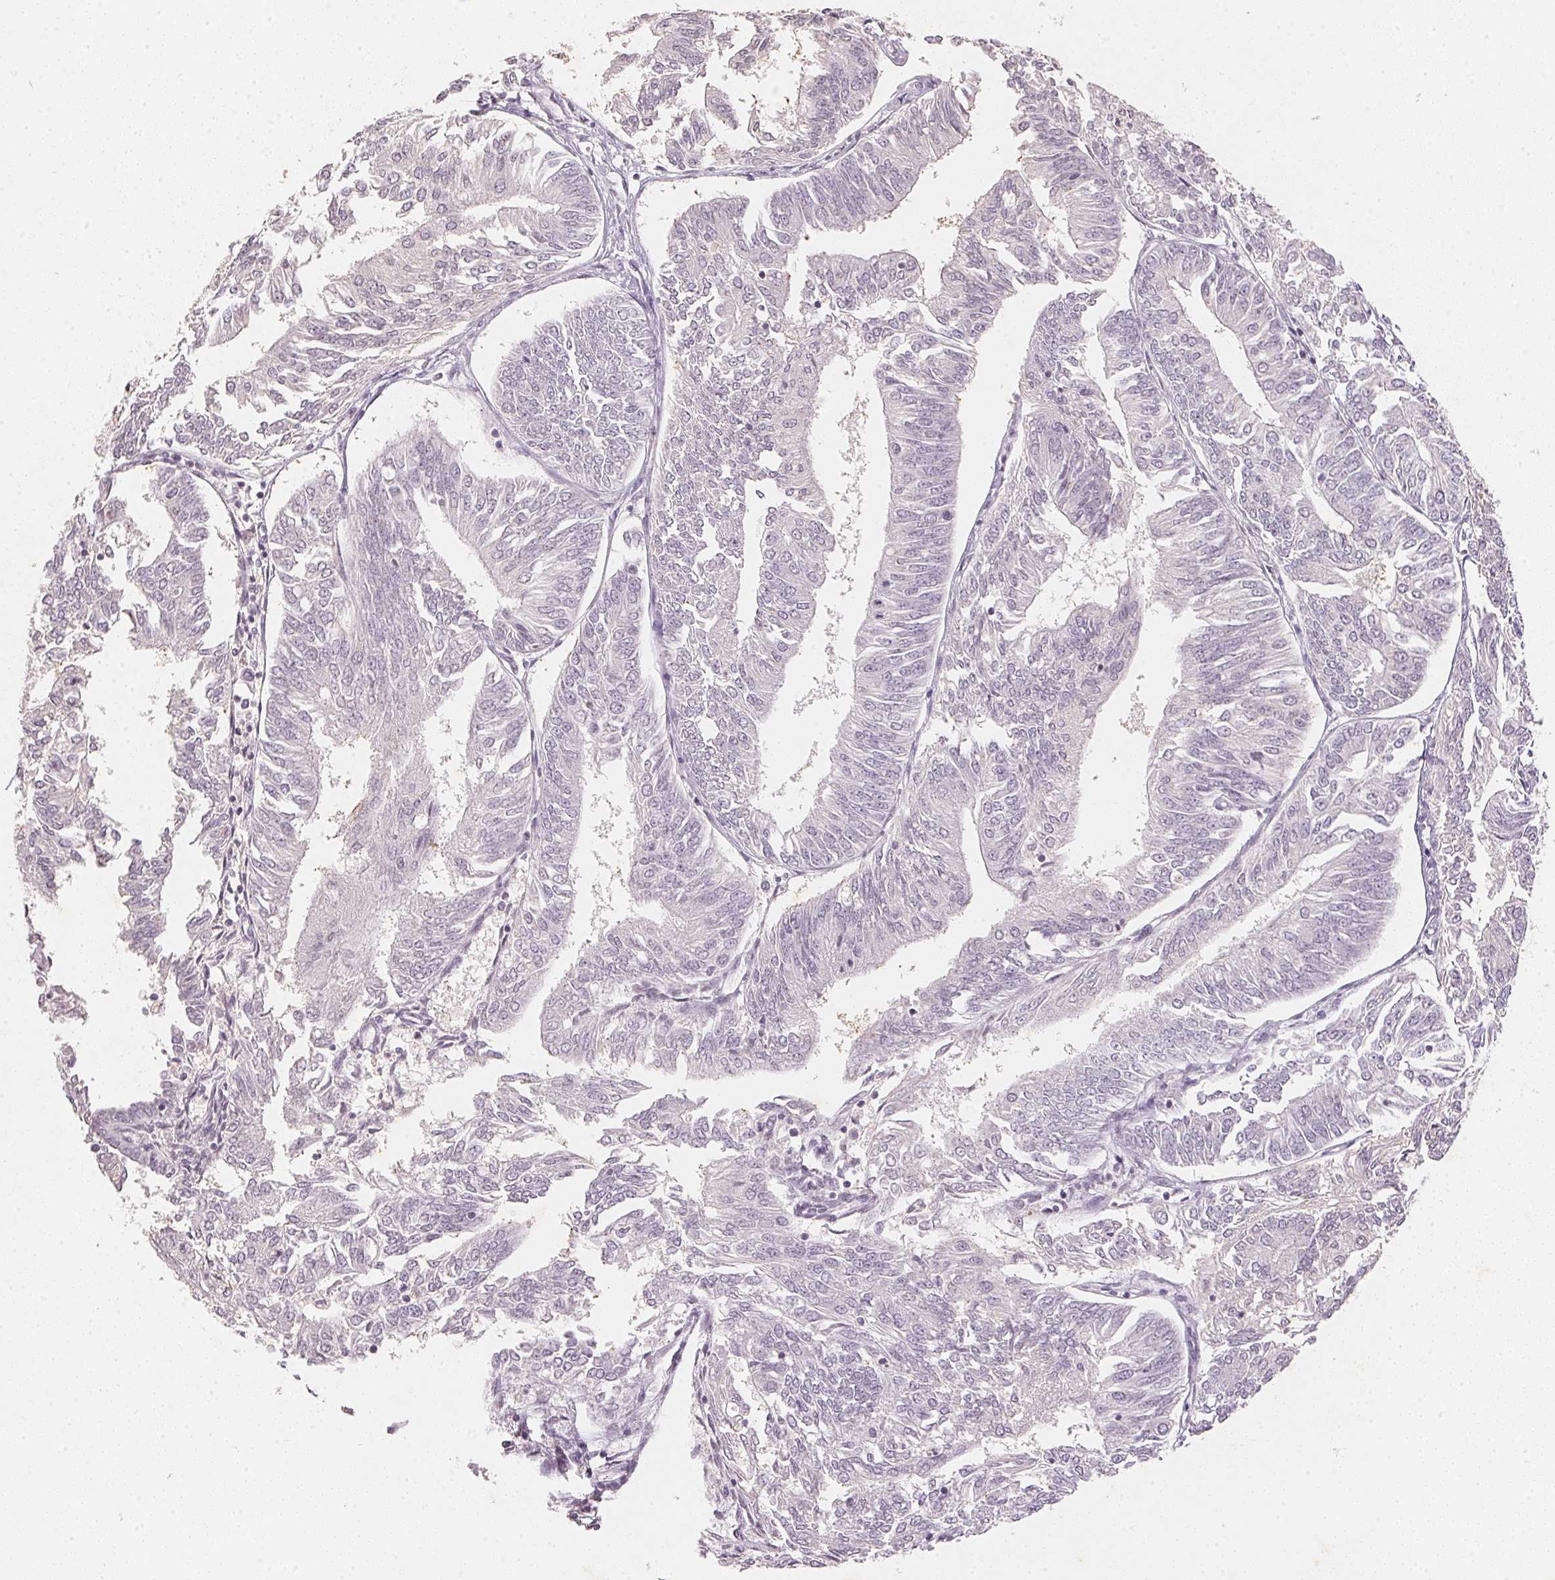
{"staining": {"intensity": "negative", "quantity": "none", "location": "none"}, "tissue": "endometrial cancer", "cell_type": "Tumor cells", "image_type": "cancer", "snomed": [{"axis": "morphology", "description": "Adenocarcinoma, NOS"}, {"axis": "topography", "description": "Endometrium"}], "caption": "This photomicrograph is of endometrial cancer stained with immunohistochemistry to label a protein in brown with the nuclei are counter-stained blue. There is no expression in tumor cells.", "gene": "SMTN", "patient": {"sex": "female", "age": 58}}